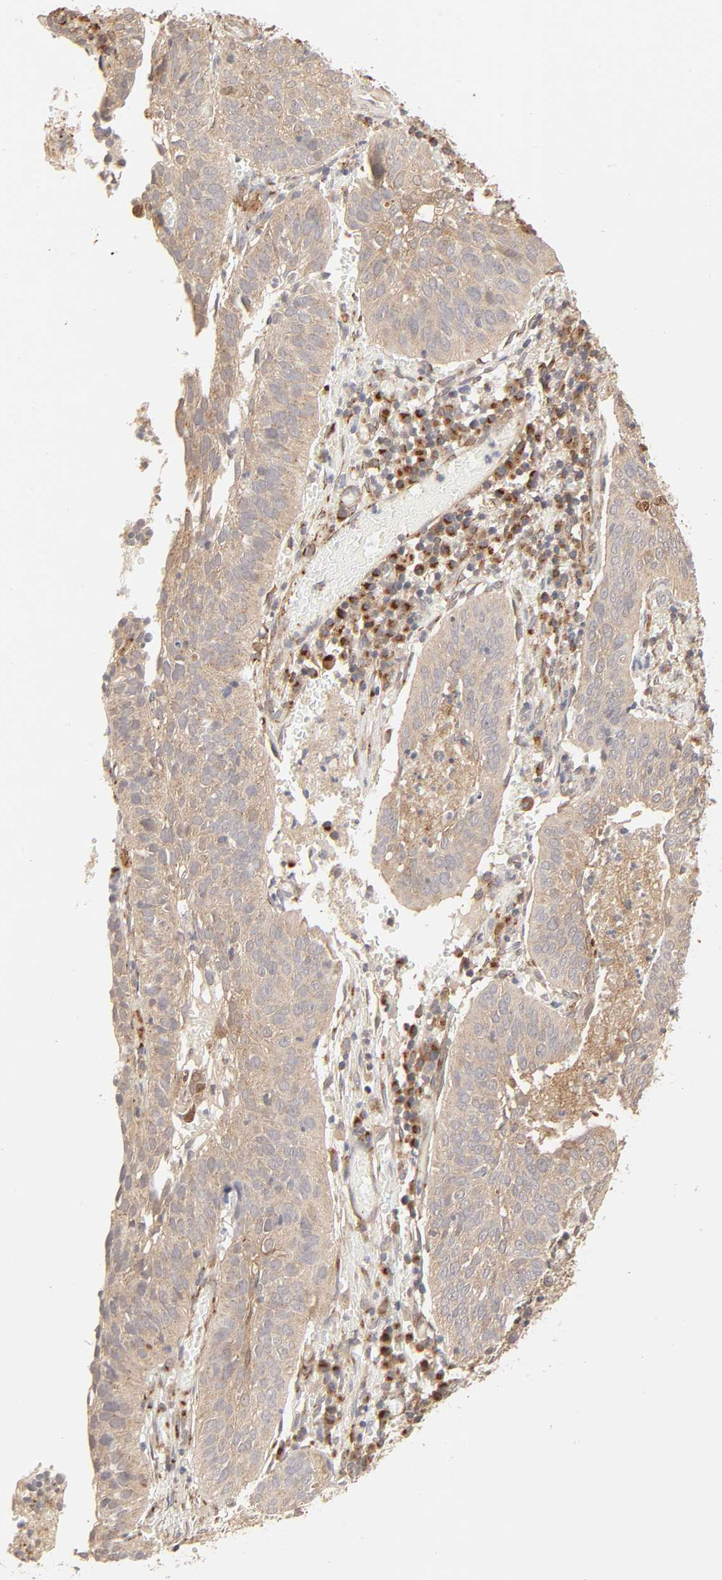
{"staining": {"intensity": "moderate", "quantity": ">75%", "location": "cytoplasmic/membranous"}, "tissue": "cervical cancer", "cell_type": "Tumor cells", "image_type": "cancer", "snomed": [{"axis": "morphology", "description": "Squamous cell carcinoma, NOS"}, {"axis": "topography", "description": "Cervix"}], "caption": "High-power microscopy captured an immunohistochemistry photomicrograph of cervical cancer, revealing moderate cytoplasmic/membranous staining in approximately >75% of tumor cells.", "gene": "EPS8", "patient": {"sex": "female", "age": 39}}